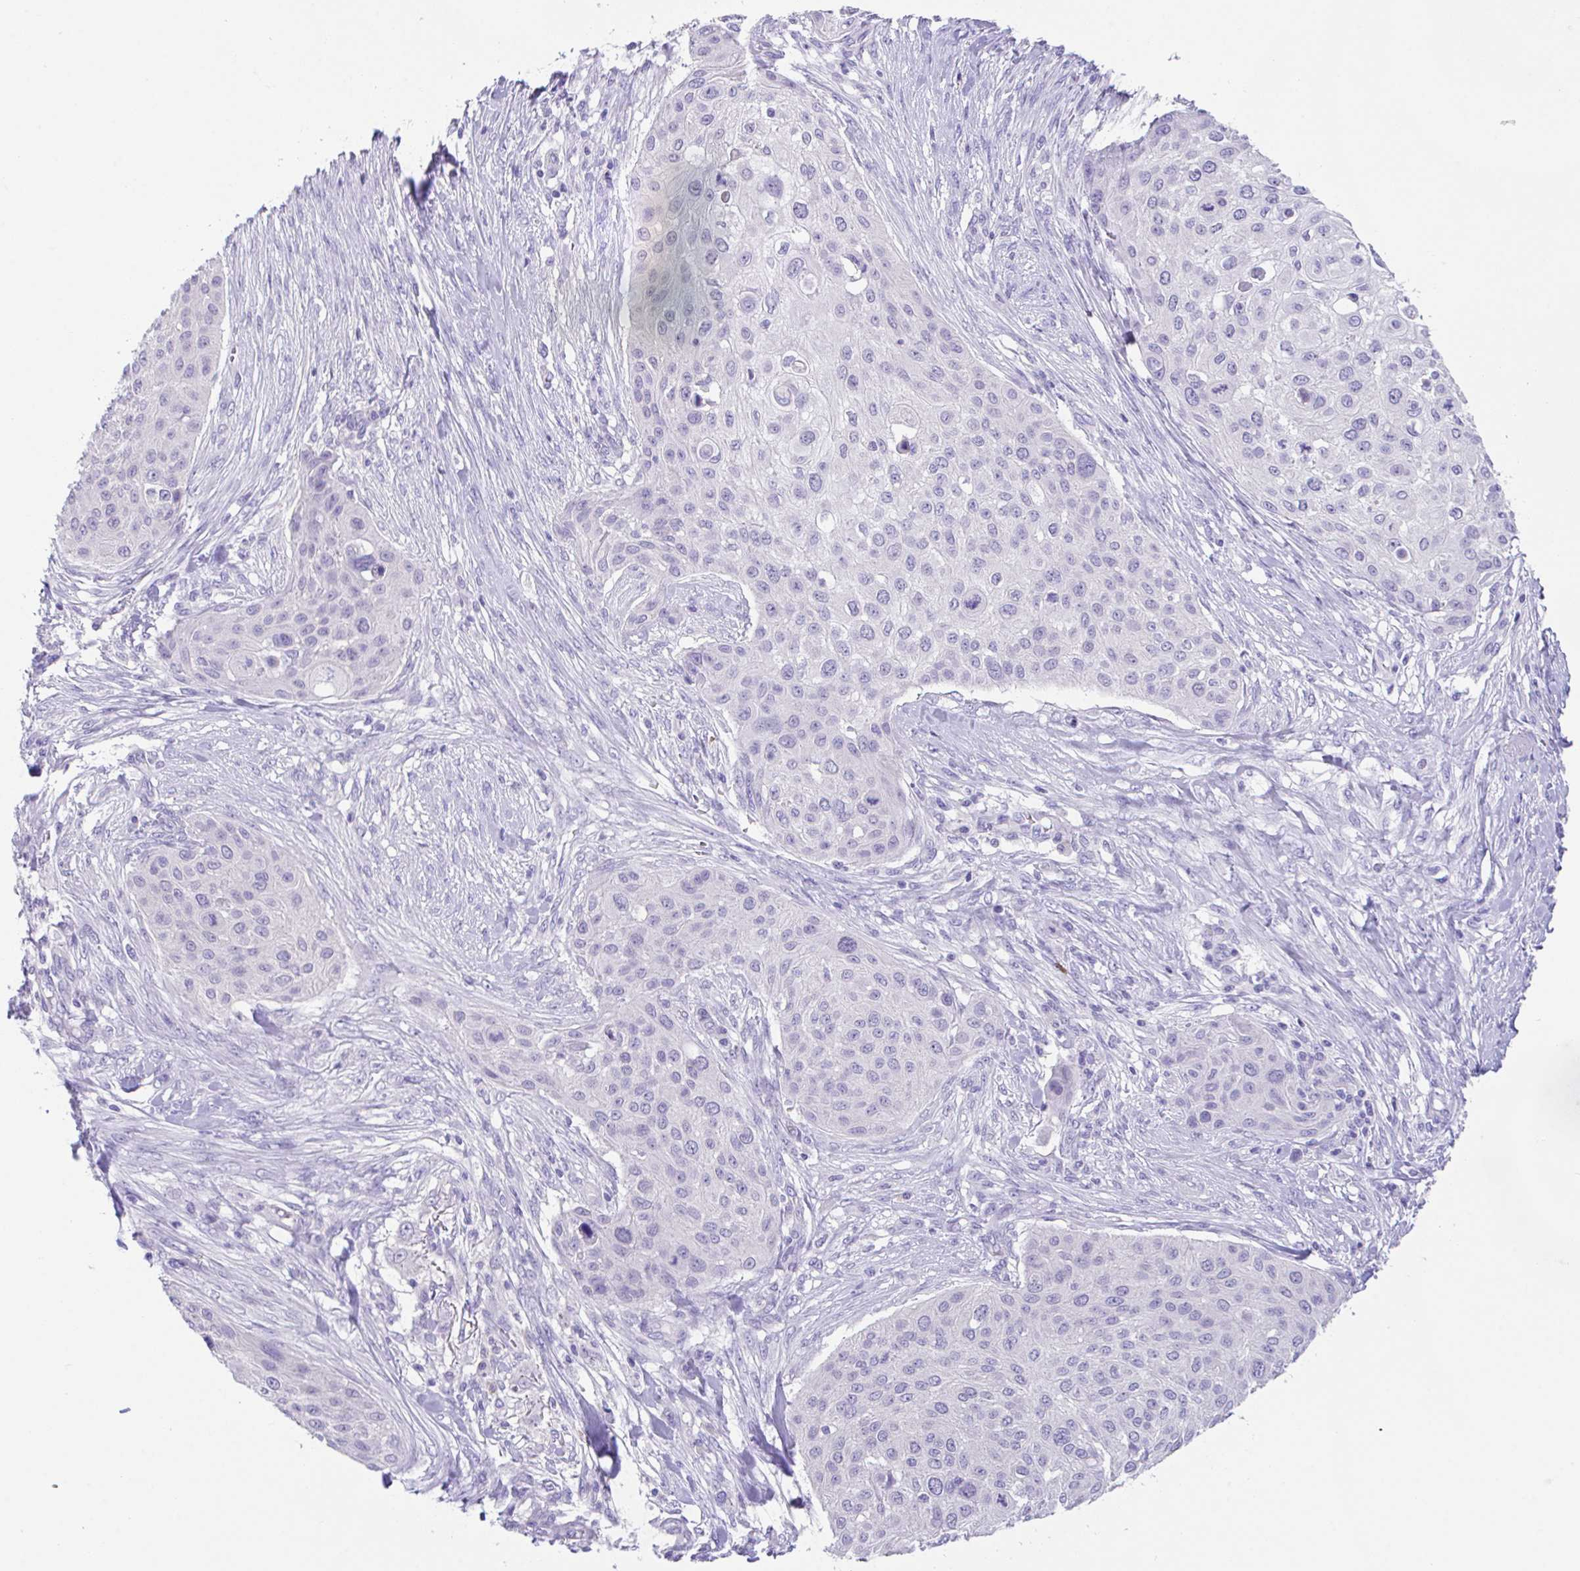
{"staining": {"intensity": "negative", "quantity": "none", "location": "none"}, "tissue": "skin cancer", "cell_type": "Tumor cells", "image_type": "cancer", "snomed": [{"axis": "morphology", "description": "Squamous cell carcinoma, NOS"}, {"axis": "topography", "description": "Skin"}], "caption": "This is a image of immunohistochemistry (IHC) staining of skin cancer (squamous cell carcinoma), which shows no positivity in tumor cells. (IHC, brightfield microscopy, high magnification).", "gene": "HACD4", "patient": {"sex": "female", "age": 87}}